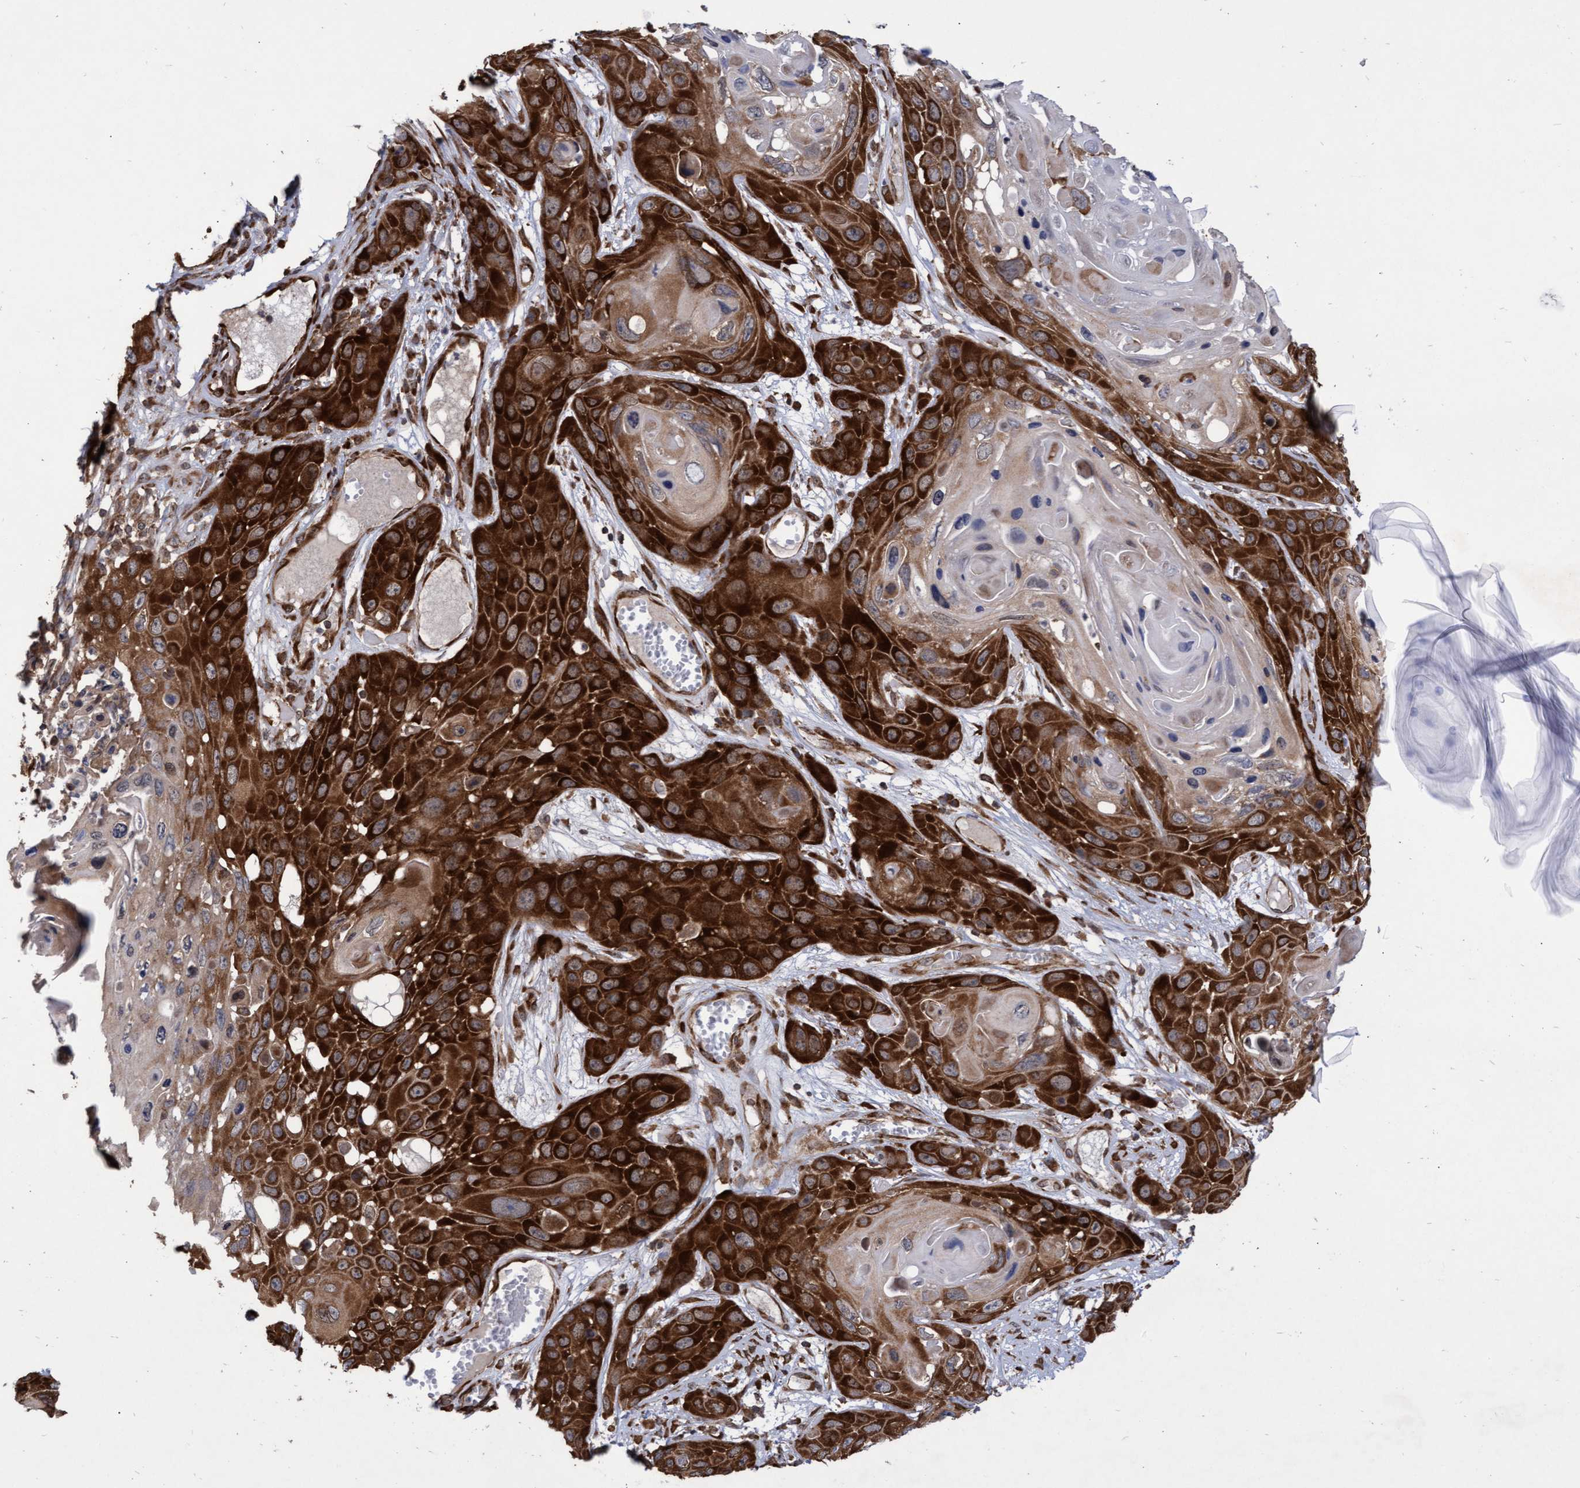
{"staining": {"intensity": "strong", "quantity": ">75%", "location": "cytoplasmic/membranous"}, "tissue": "skin cancer", "cell_type": "Tumor cells", "image_type": "cancer", "snomed": [{"axis": "morphology", "description": "Squamous cell carcinoma, NOS"}, {"axis": "topography", "description": "Skin"}], "caption": "Immunohistochemistry (DAB (3,3'-diaminobenzidine)) staining of human skin cancer reveals strong cytoplasmic/membranous protein expression in about >75% of tumor cells.", "gene": "ABCF2", "patient": {"sex": "male", "age": 55}}